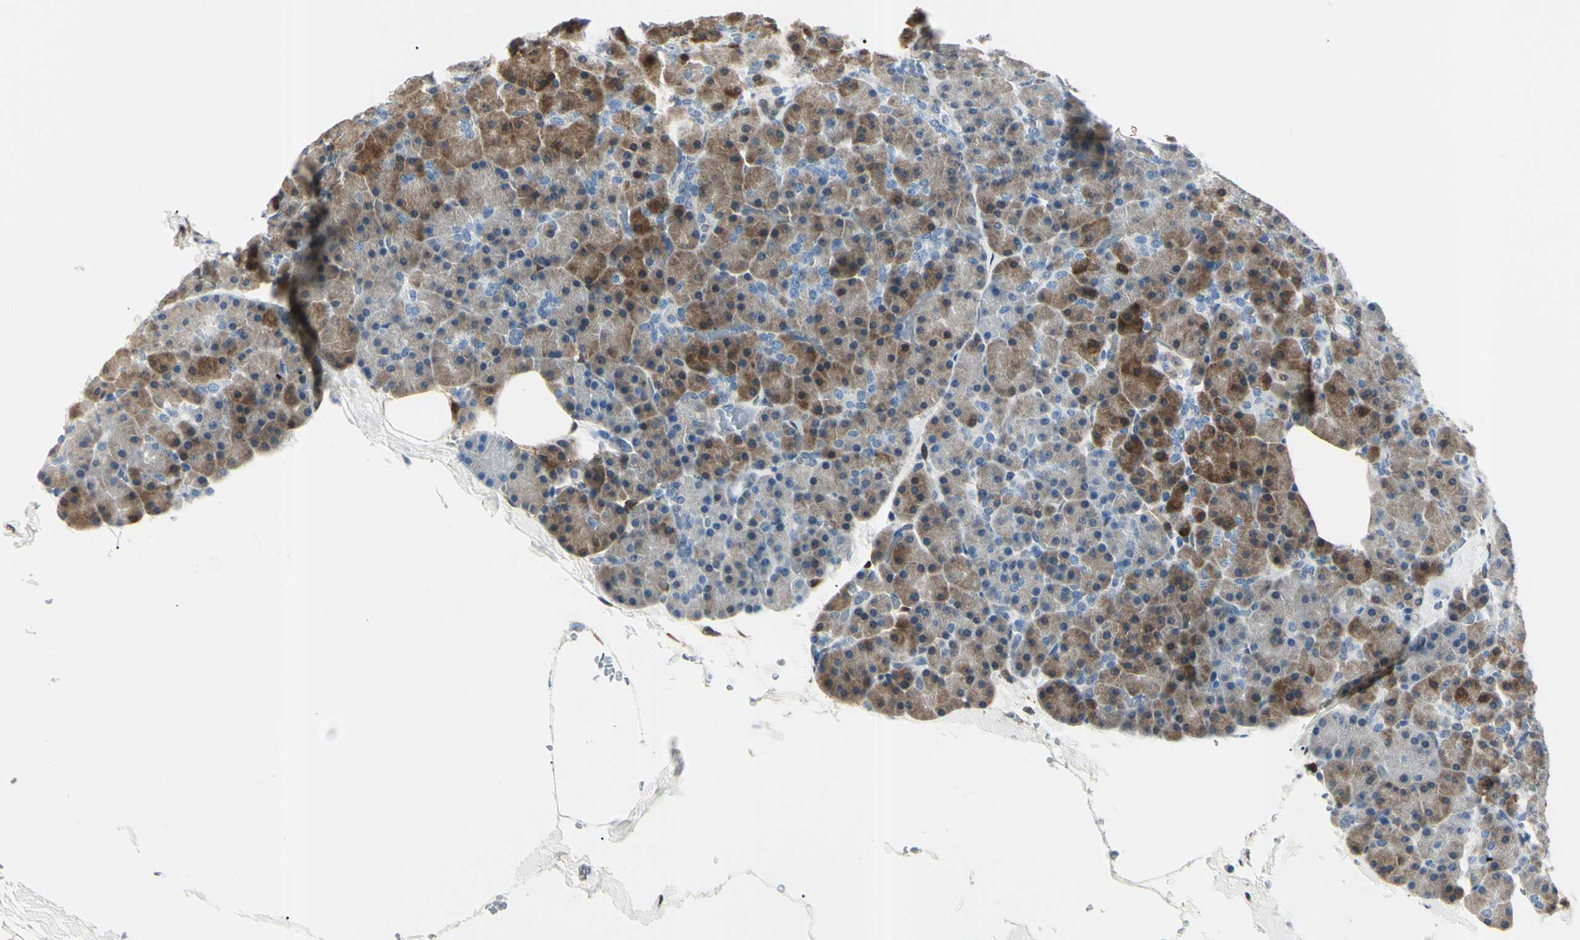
{"staining": {"intensity": "moderate", "quantity": ">75%", "location": "cytoplasmic/membranous"}, "tissue": "pancreas", "cell_type": "Exocrine glandular cells", "image_type": "normal", "snomed": [{"axis": "morphology", "description": "Normal tissue, NOS"}, {"axis": "topography", "description": "Pancreas"}], "caption": "Human pancreas stained for a protein (brown) shows moderate cytoplasmic/membranous positive staining in about >75% of exocrine glandular cells.", "gene": "AKR1C3", "patient": {"sex": "female", "age": 35}}